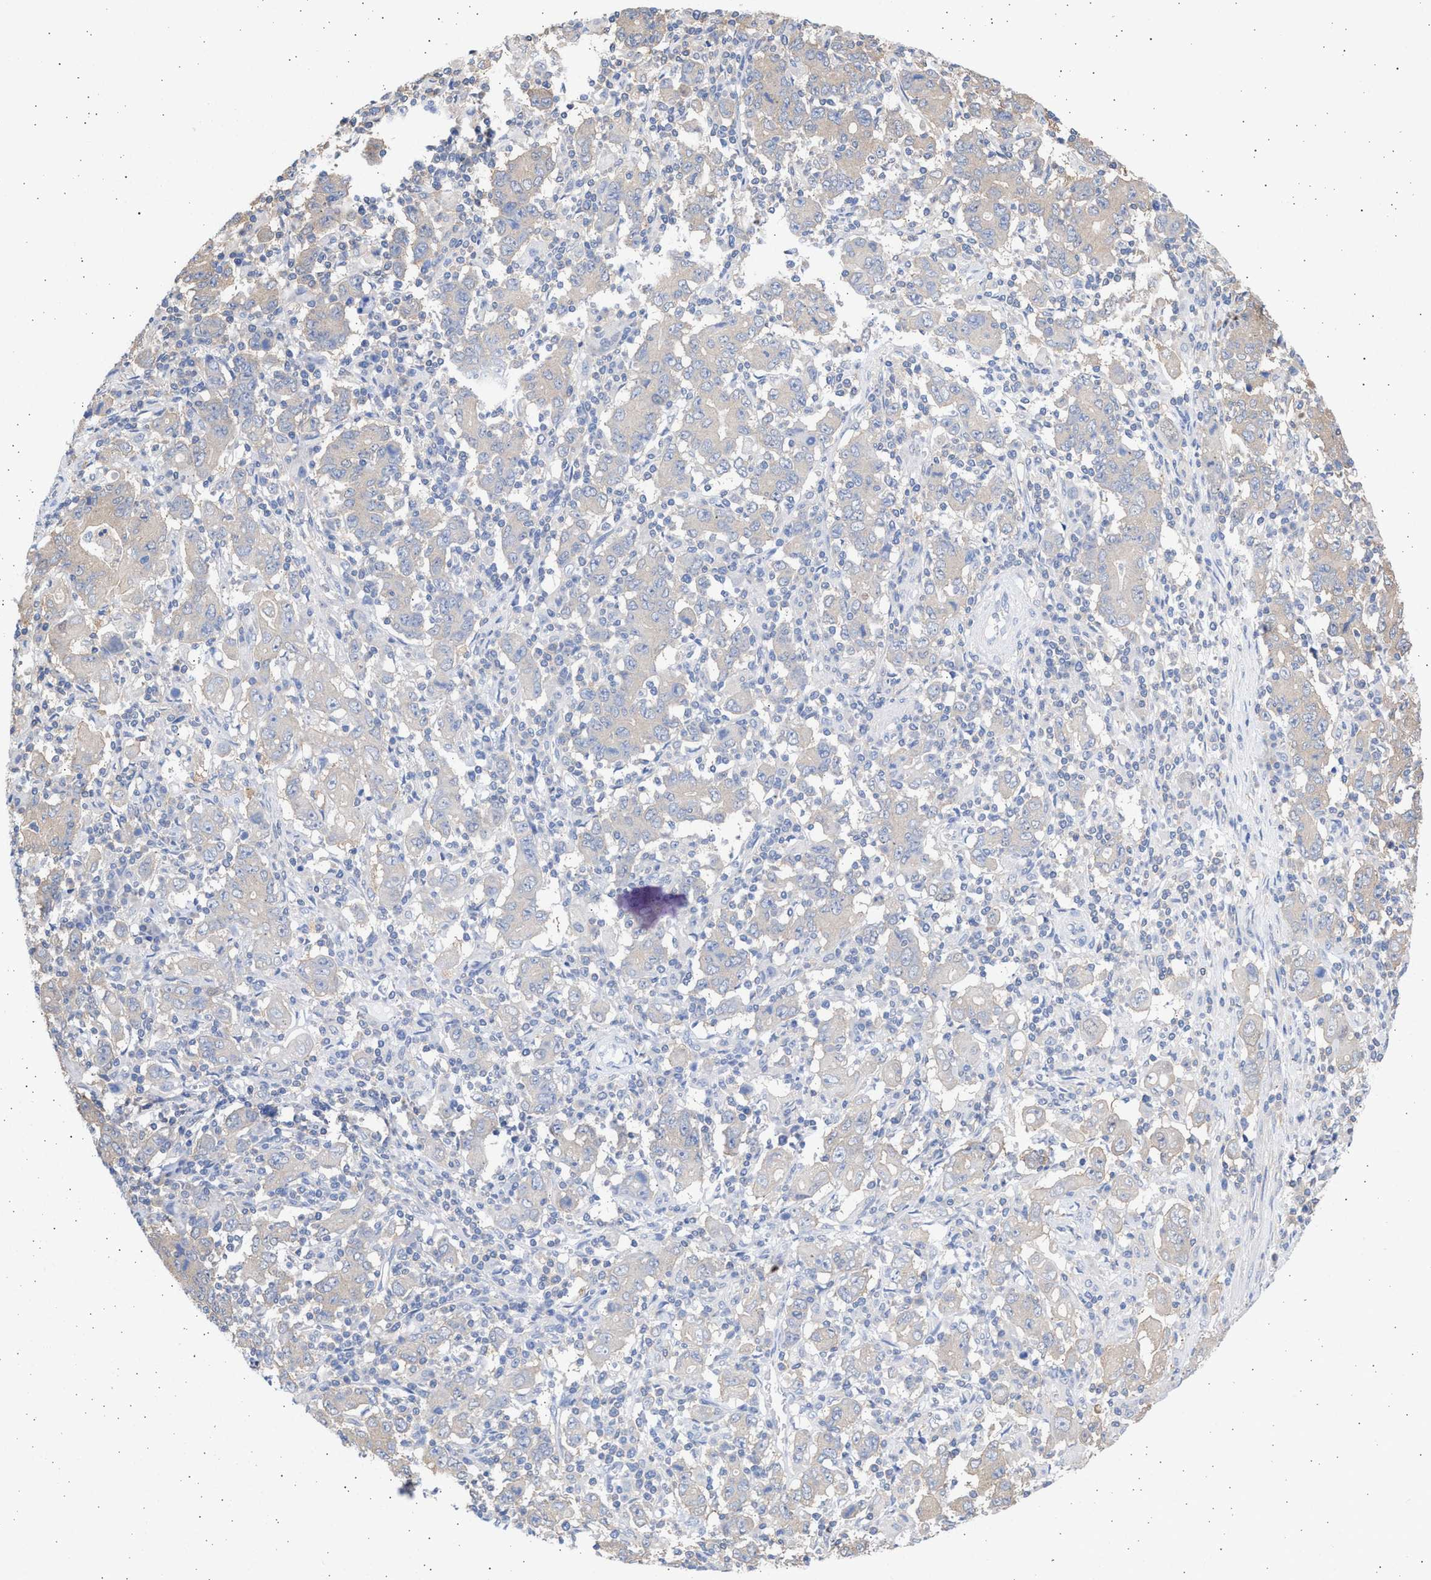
{"staining": {"intensity": "weak", "quantity": "<25%", "location": "cytoplasmic/membranous"}, "tissue": "stomach cancer", "cell_type": "Tumor cells", "image_type": "cancer", "snomed": [{"axis": "morphology", "description": "Adenocarcinoma, NOS"}, {"axis": "topography", "description": "Stomach, upper"}], "caption": "Stomach adenocarcinoma was stained to show a protein in brown. There is no significant expression in tumor cells.", "gene": "ALDOC", "patient": {"sex": "male", "age": 69}}